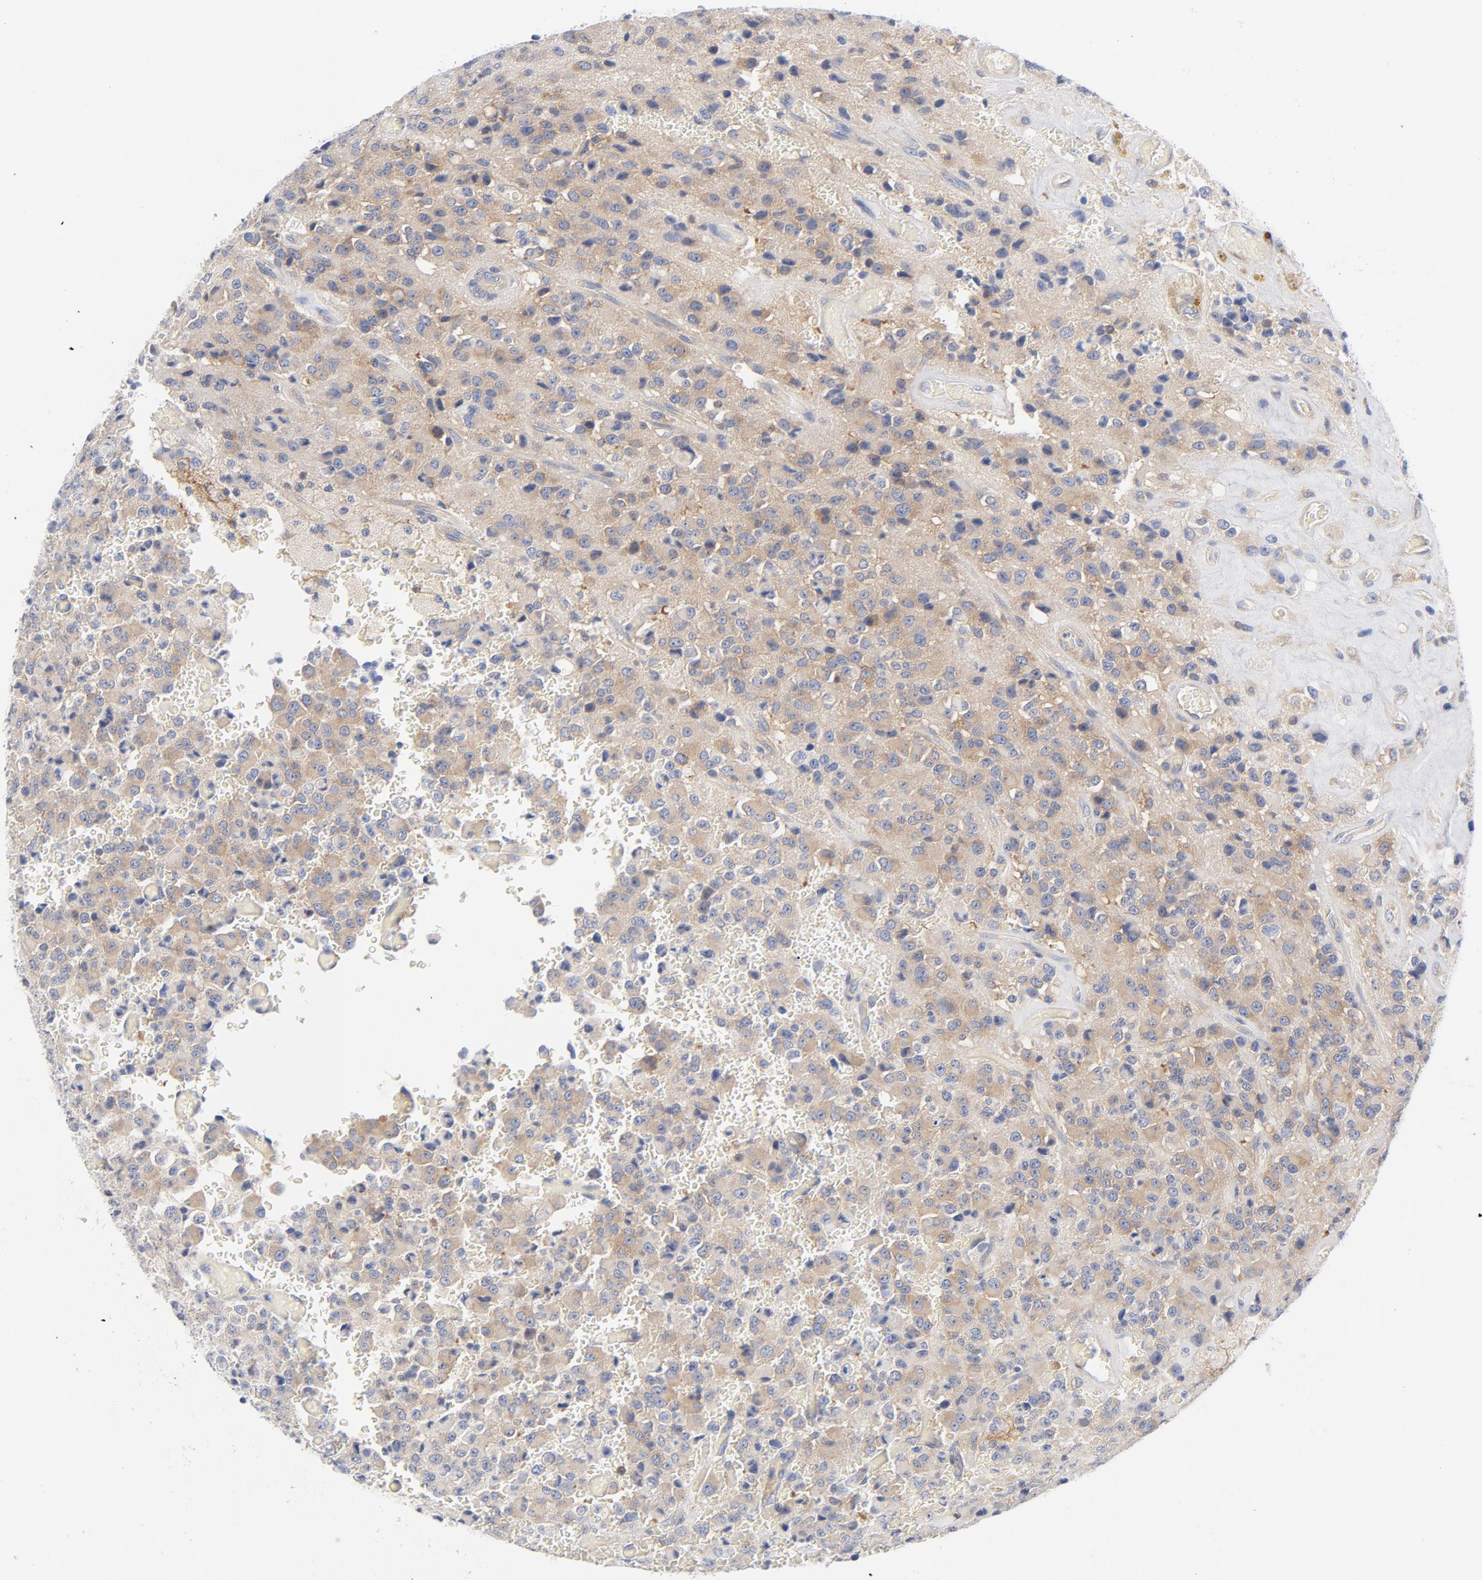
{"staining": {"intensity": "weak", "quantity": "25%-75%", "location": "cytoplasmic/membranous"}, "tissue": "glioma", "cell_type": "Tumor cells", "image_type": "cancer", "snomed": [{"axis": "morphology", "description": "Glioma, malignant, High grade"}, {"axis": "topography", "description": "pancreas cauda"}], "caption": "Protein staining by immunohistochemistry (IHC) reveals weak cytoplasmic/membranous staining in approximately 25%-75% of tumor cells in glioma. The protein is shown in brown color, while the nuclei are stained blue.", "gene": "CD86", "patient": {"sex": "male", "age": 60}}